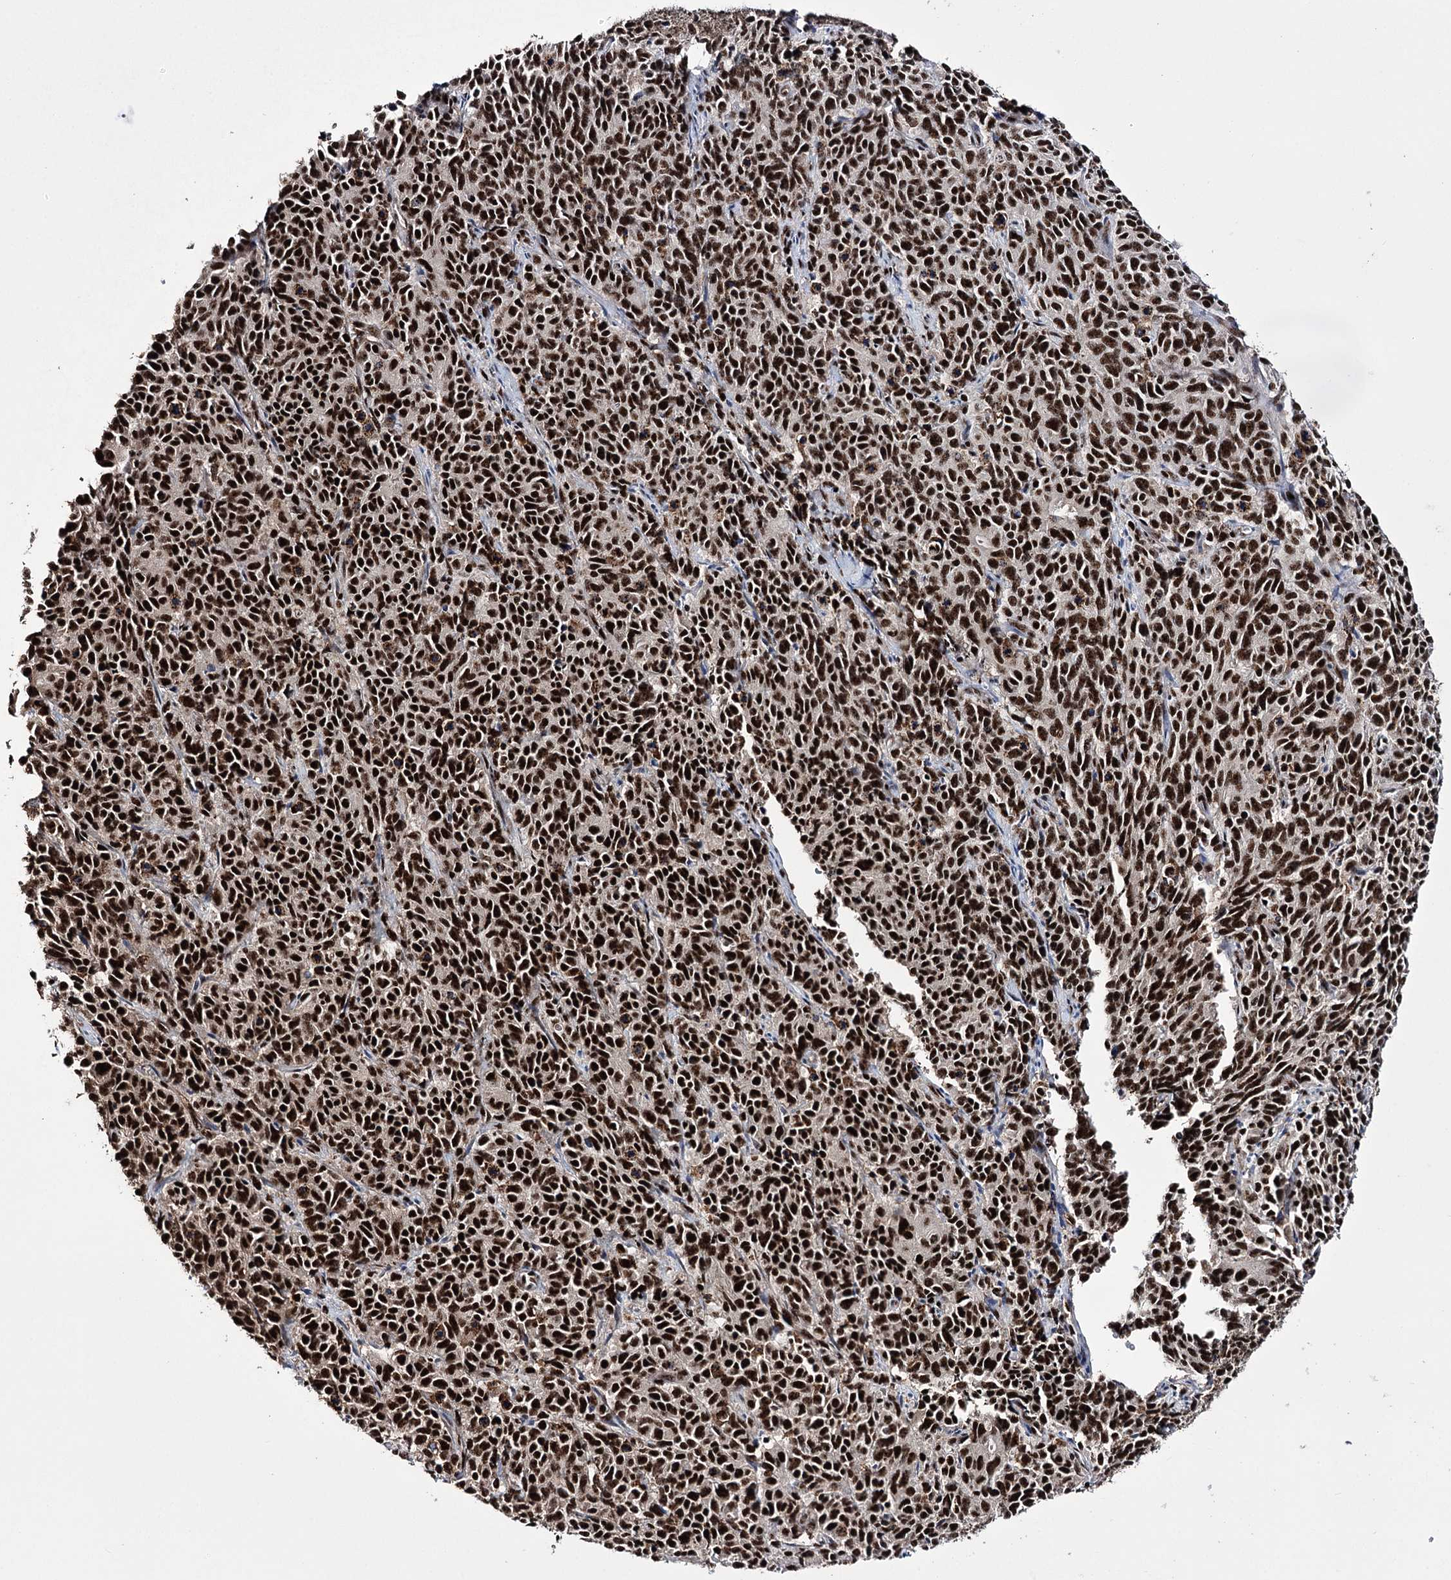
{"staining": {"intensity": "strong", "quantity": ">75%", "location": "nuclear"}, "tissue": "cervical cancer", "cell_type": "Tumor cells", "image_type": "cancer", "snomed": [{"axis": "morphology", "description": "Squamous cell carcinoma, NOS"}, {"axis": "topography", "description": "Cervix"}], "caption": "The photomicrograph displays immunohistochemical staining of squamous cell carcinoma (cervical). There is strong nuclear expression is present in approximately >75% of tumor cells.", "gene": "PRPF40A", "patient": {"sex": "female", "age": 60}}